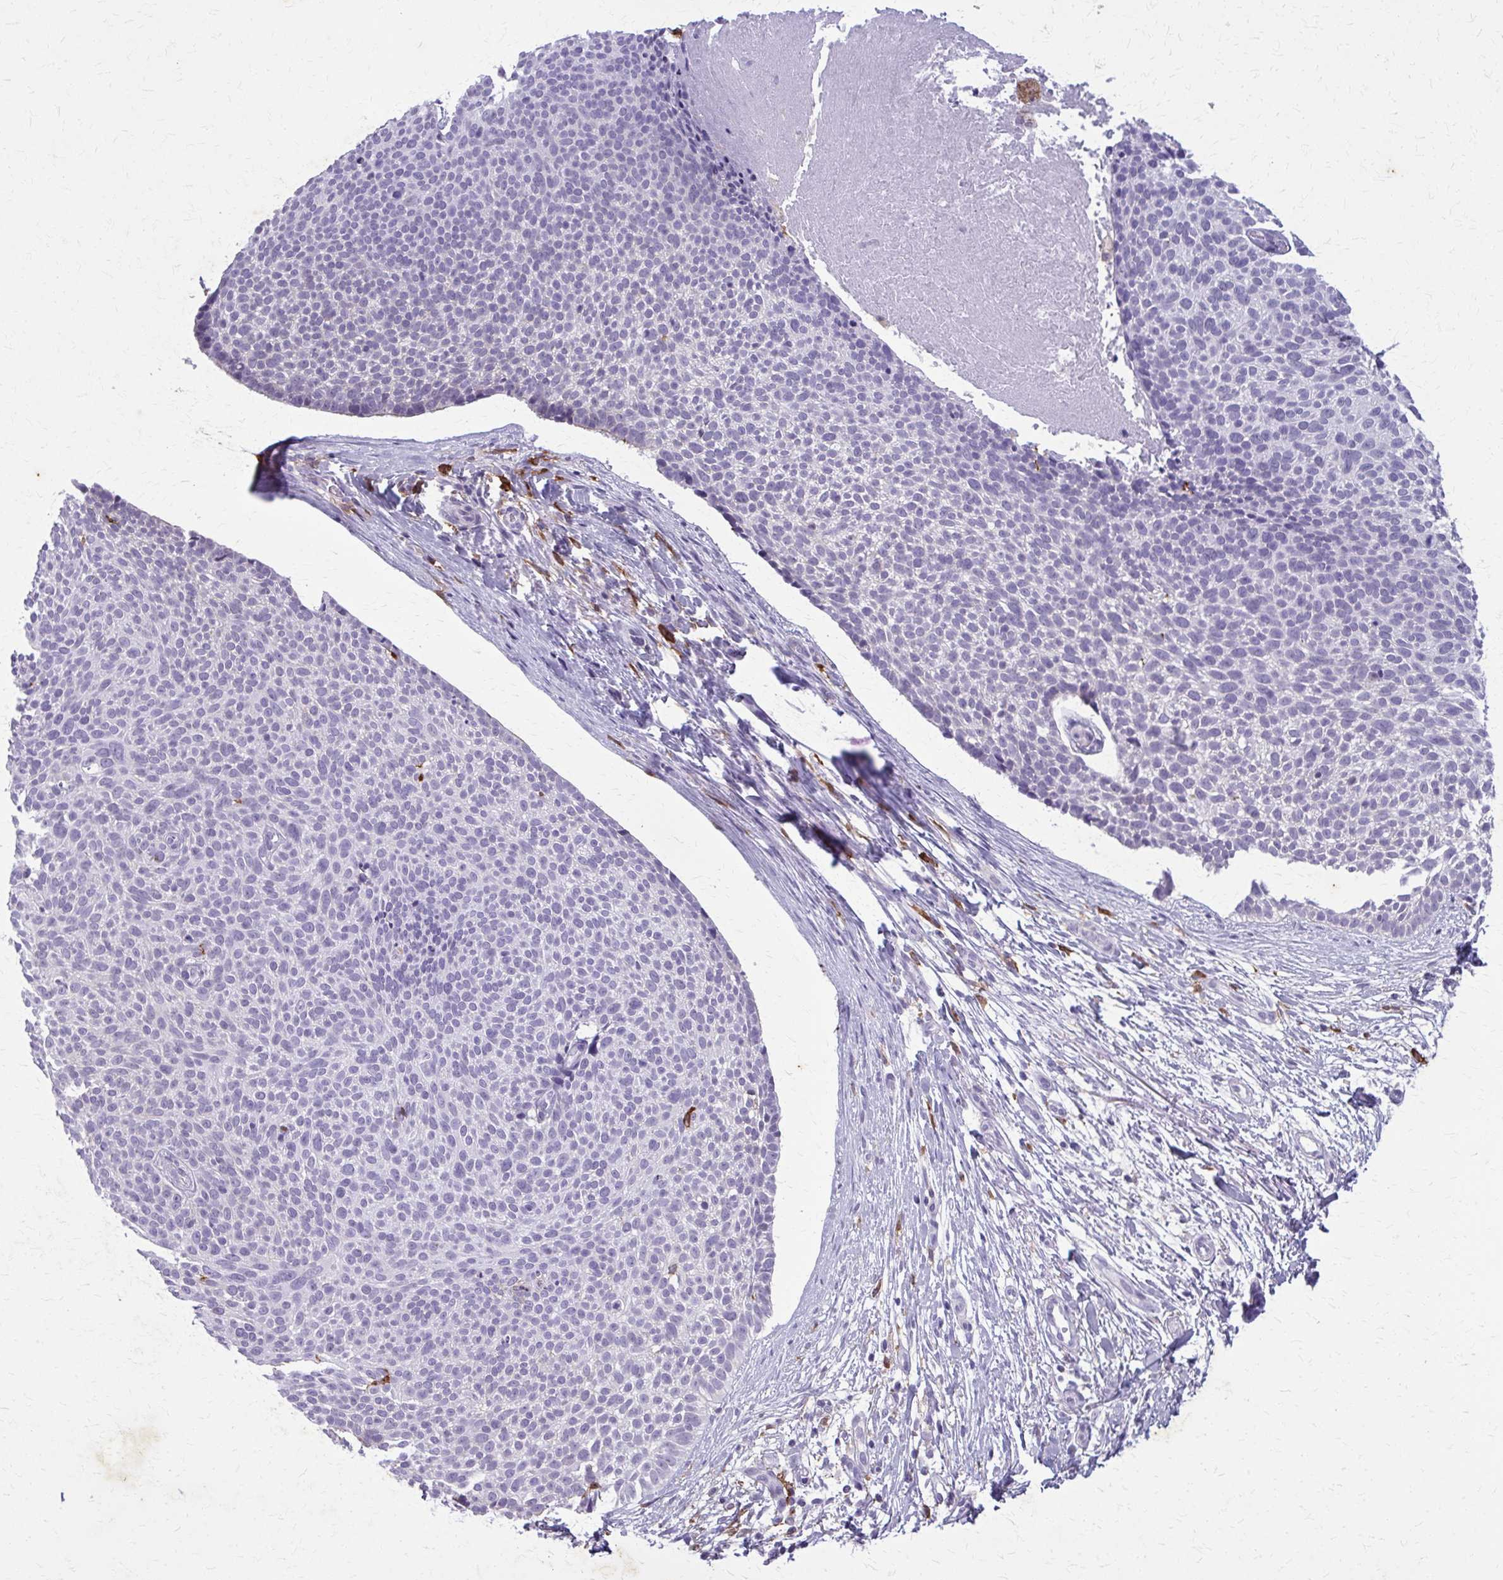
{"staining": {"intensity": "negative", "quantity": "none", "location": "none"}, "tissue": "skin cancer", "cell_type": "Tumor cells", "image_type": "cancer", "snomed": [{"axis": "morphology", "description": "Basal cell carcinoma"}, {"axis": "topography", "description": "Skin"}, {"axis": "topography", "description": "Skin of back"}], "caption": "Tumor cells show no significant staining in basal cell carcinoma (skin).", "gene": "CARD9", "patient": {"sex": "male", "age": 81}}